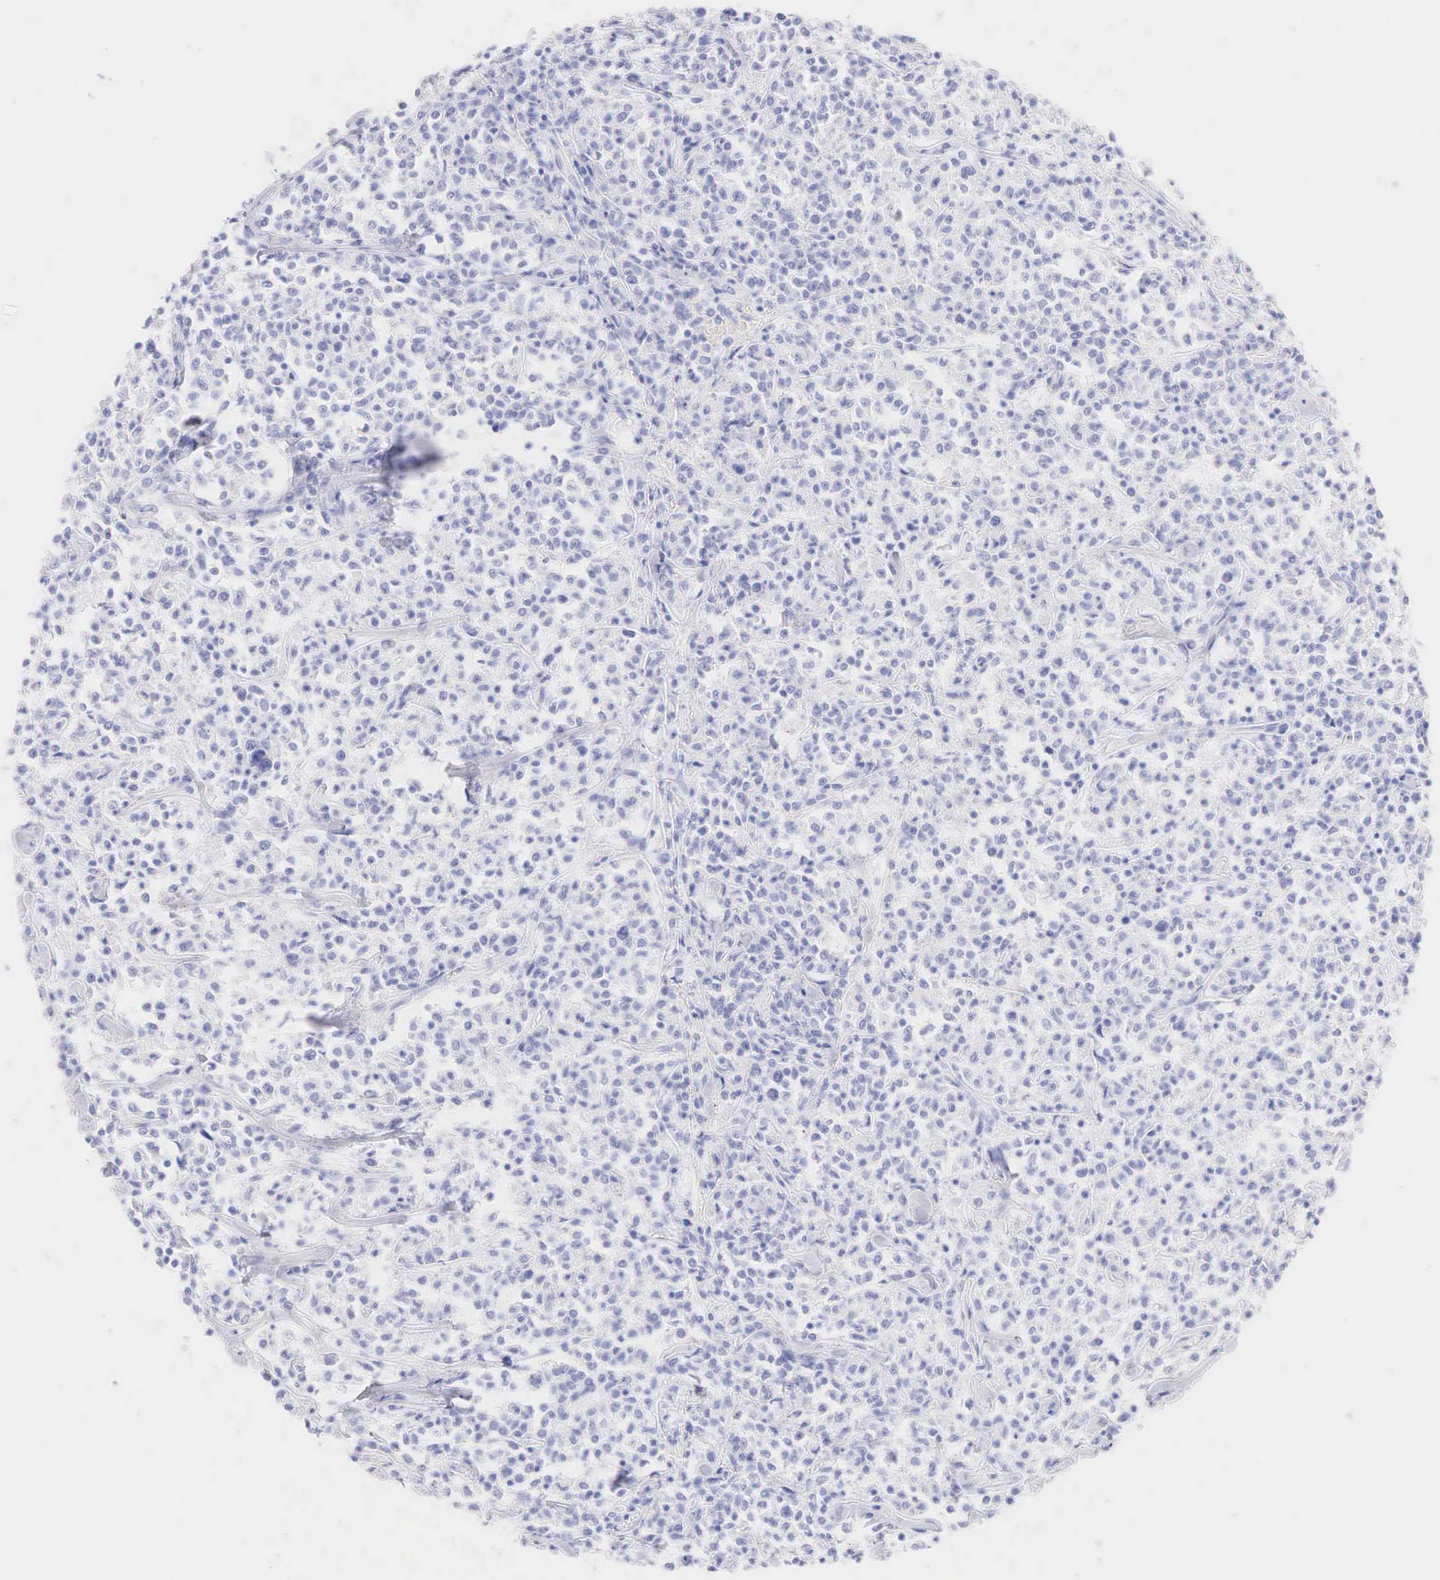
{"staining": {"intensity": "negative", "quantity": "none", "location": "none"}, "tissue": "lymphoma", "cell_type": "Tumor cells", "image_type": "cancer", "snomed": [{"axis": "morphology", "description": "Malignant lymphoma, non-Hodgkin's type, Low grade"}, {"axis": "topography", "description": "Small intestine"}], "caption": "An immunohistochemistry (IHC) photomicrograph of low-grade malignant lymphoma, non-Hodgkin's type is shown. There is no staining in tumor cells of low-grade malignant lymphoma, non-Hodgkin's type.", "gene": "KRT14", "patient": {"sex": "female", "age": 59}}